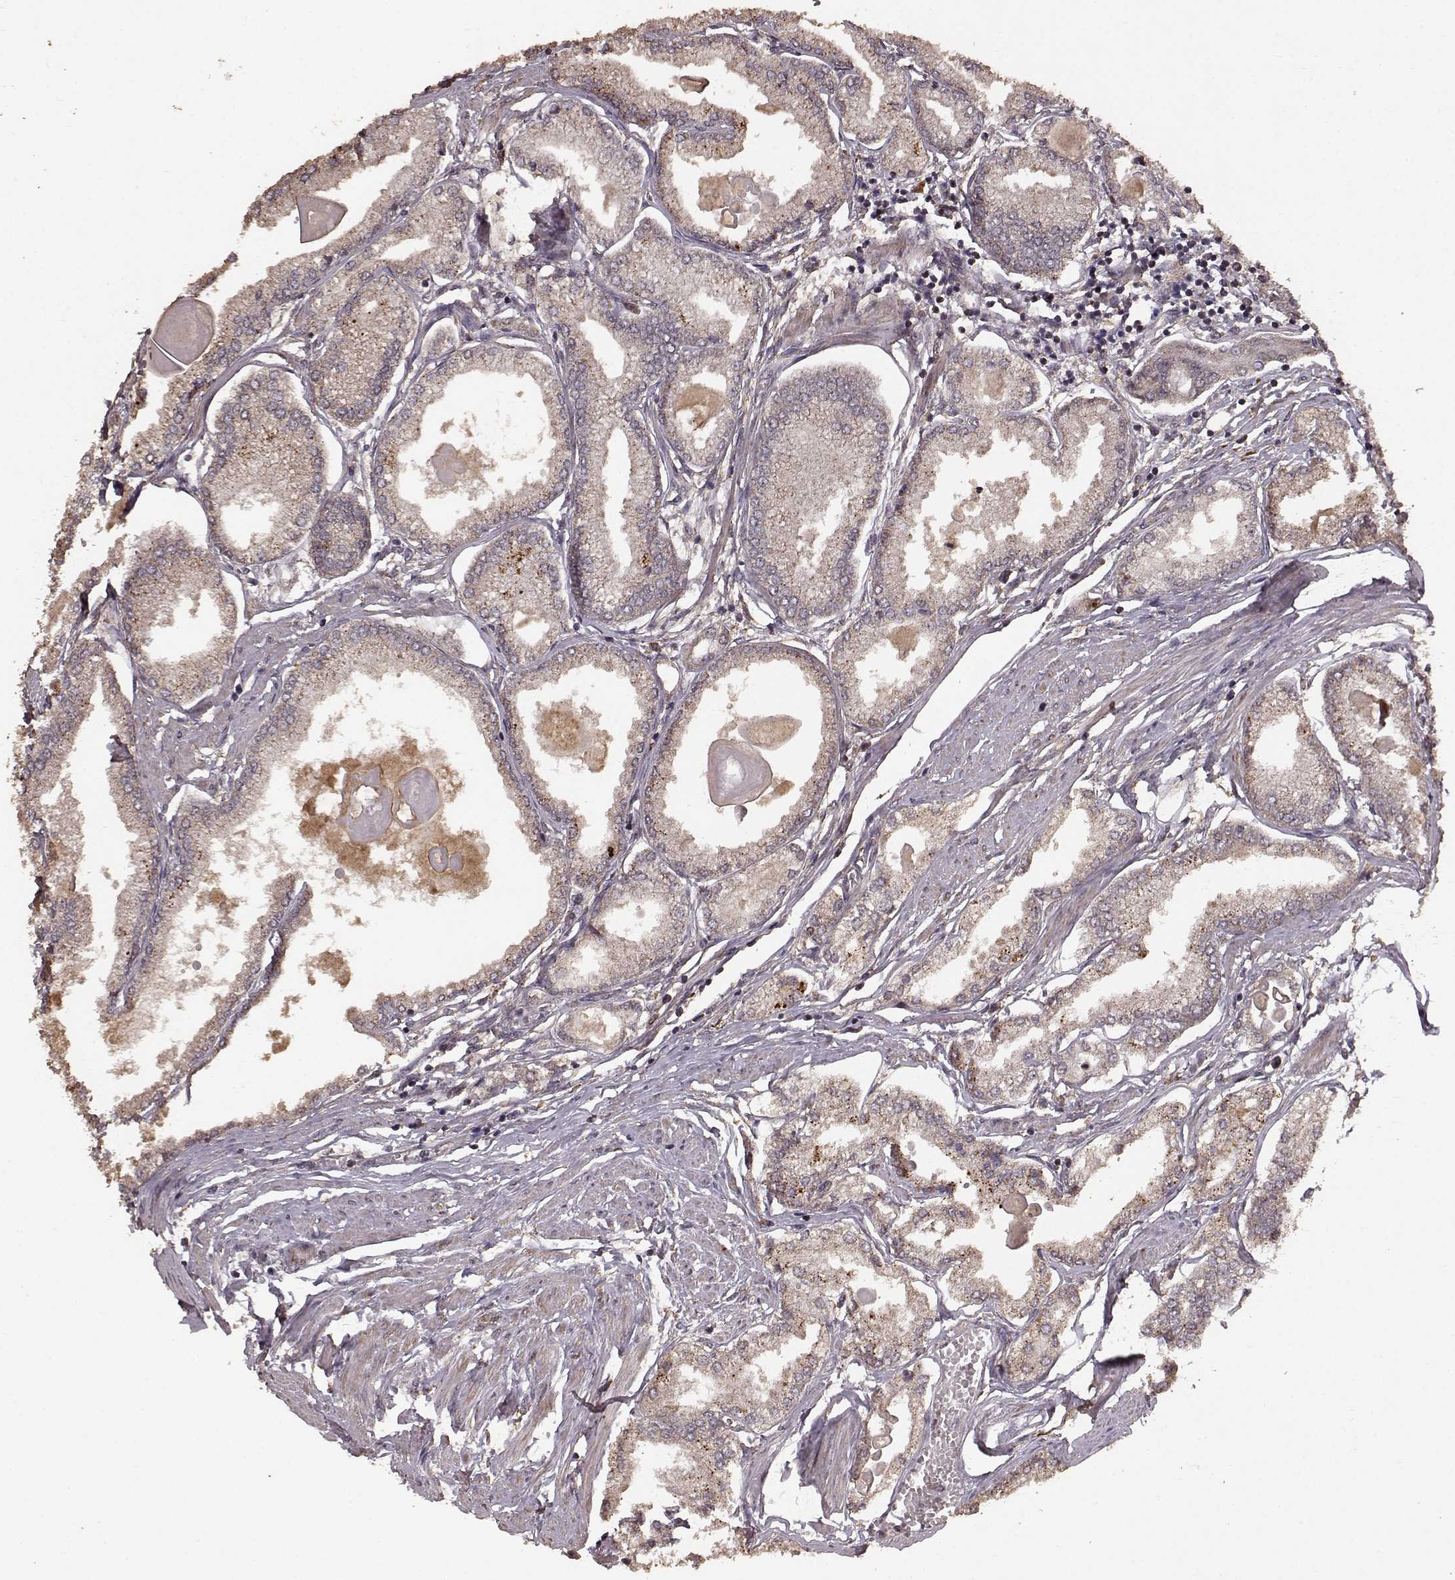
{"staining": {"intensity": "weak", "quantity": ">75%", "location": "cytoplasmic/membranous"}, "tissue": "prostate cancer", "cell_type": "Tumor cells", "image_type": "cancer", "snomed": [{"axis": "morphology", "description": "Adenocarcinoma, High grade"}, {"axis": "topography", "description": "Prostate"}], "caption": "Protein analysis of prostate adenocarcinoma (high-grade) tissue exhibits weak cytoplasmic/membranous staining in about >75% of tumor cells.", "gene": "USP15", "patient": {"sex": "male", "age": 68}}